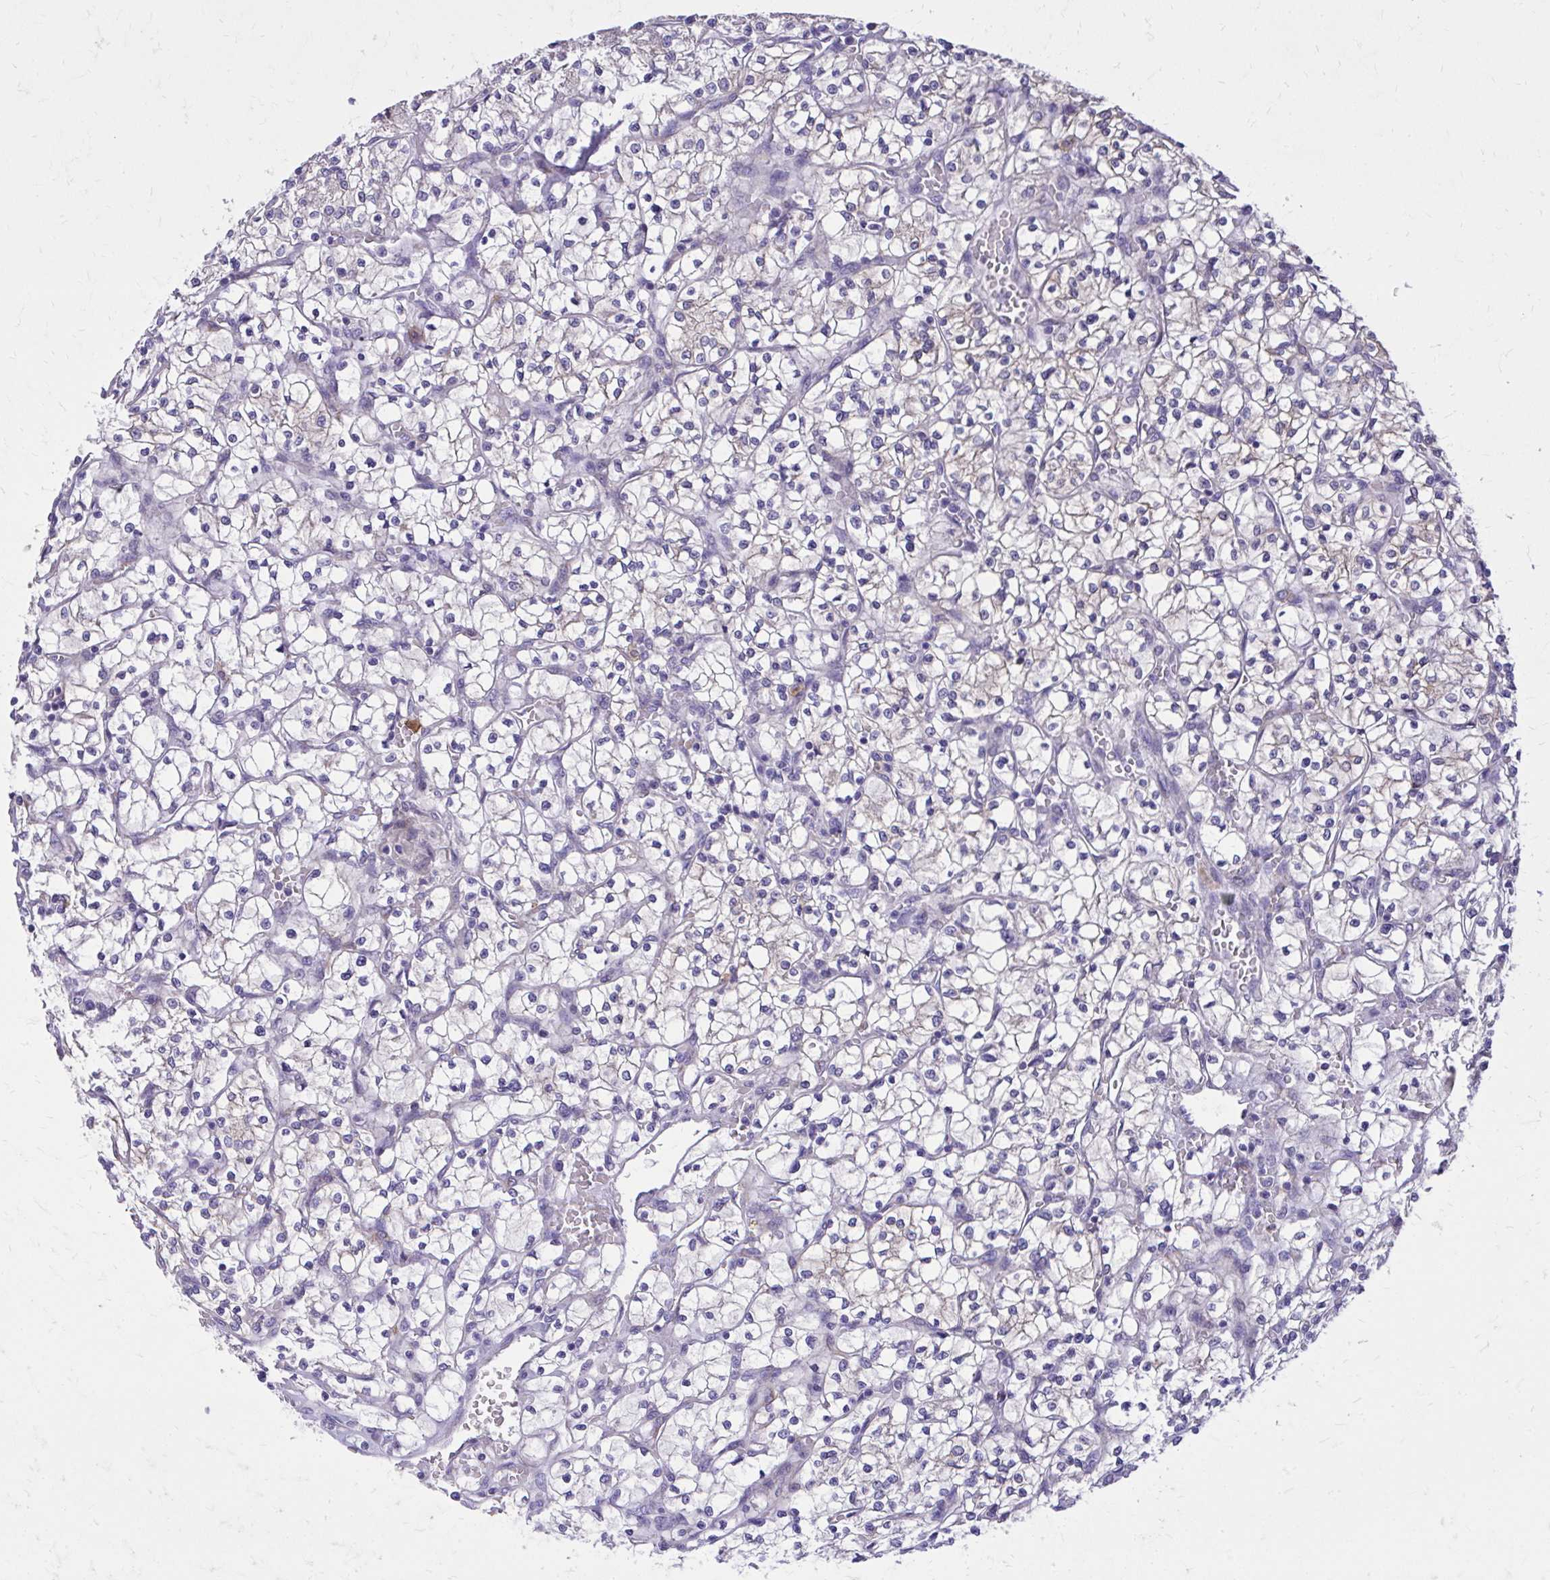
{"staining": {"intensity": "weak", "quantity": "<25%", "location": "cytoplasmic/membranous"}, "tissue": "renal cancer", "cell_type": "Tumor cells", "image_type": "cancer", "snomed": [{"axis": "morphology", "description": "Adenocarcinoma, NOS"}, {"axis": "topography", "description": "Kidney"}], "caption": "The immunohistochemistry (IHC) micrograph has no significant staining in tumor cells of renal cancer tissue. Nuclei are stained in blue.", "gene": "EPB41L1", "patient": {"sex": "female", "age": 64}}